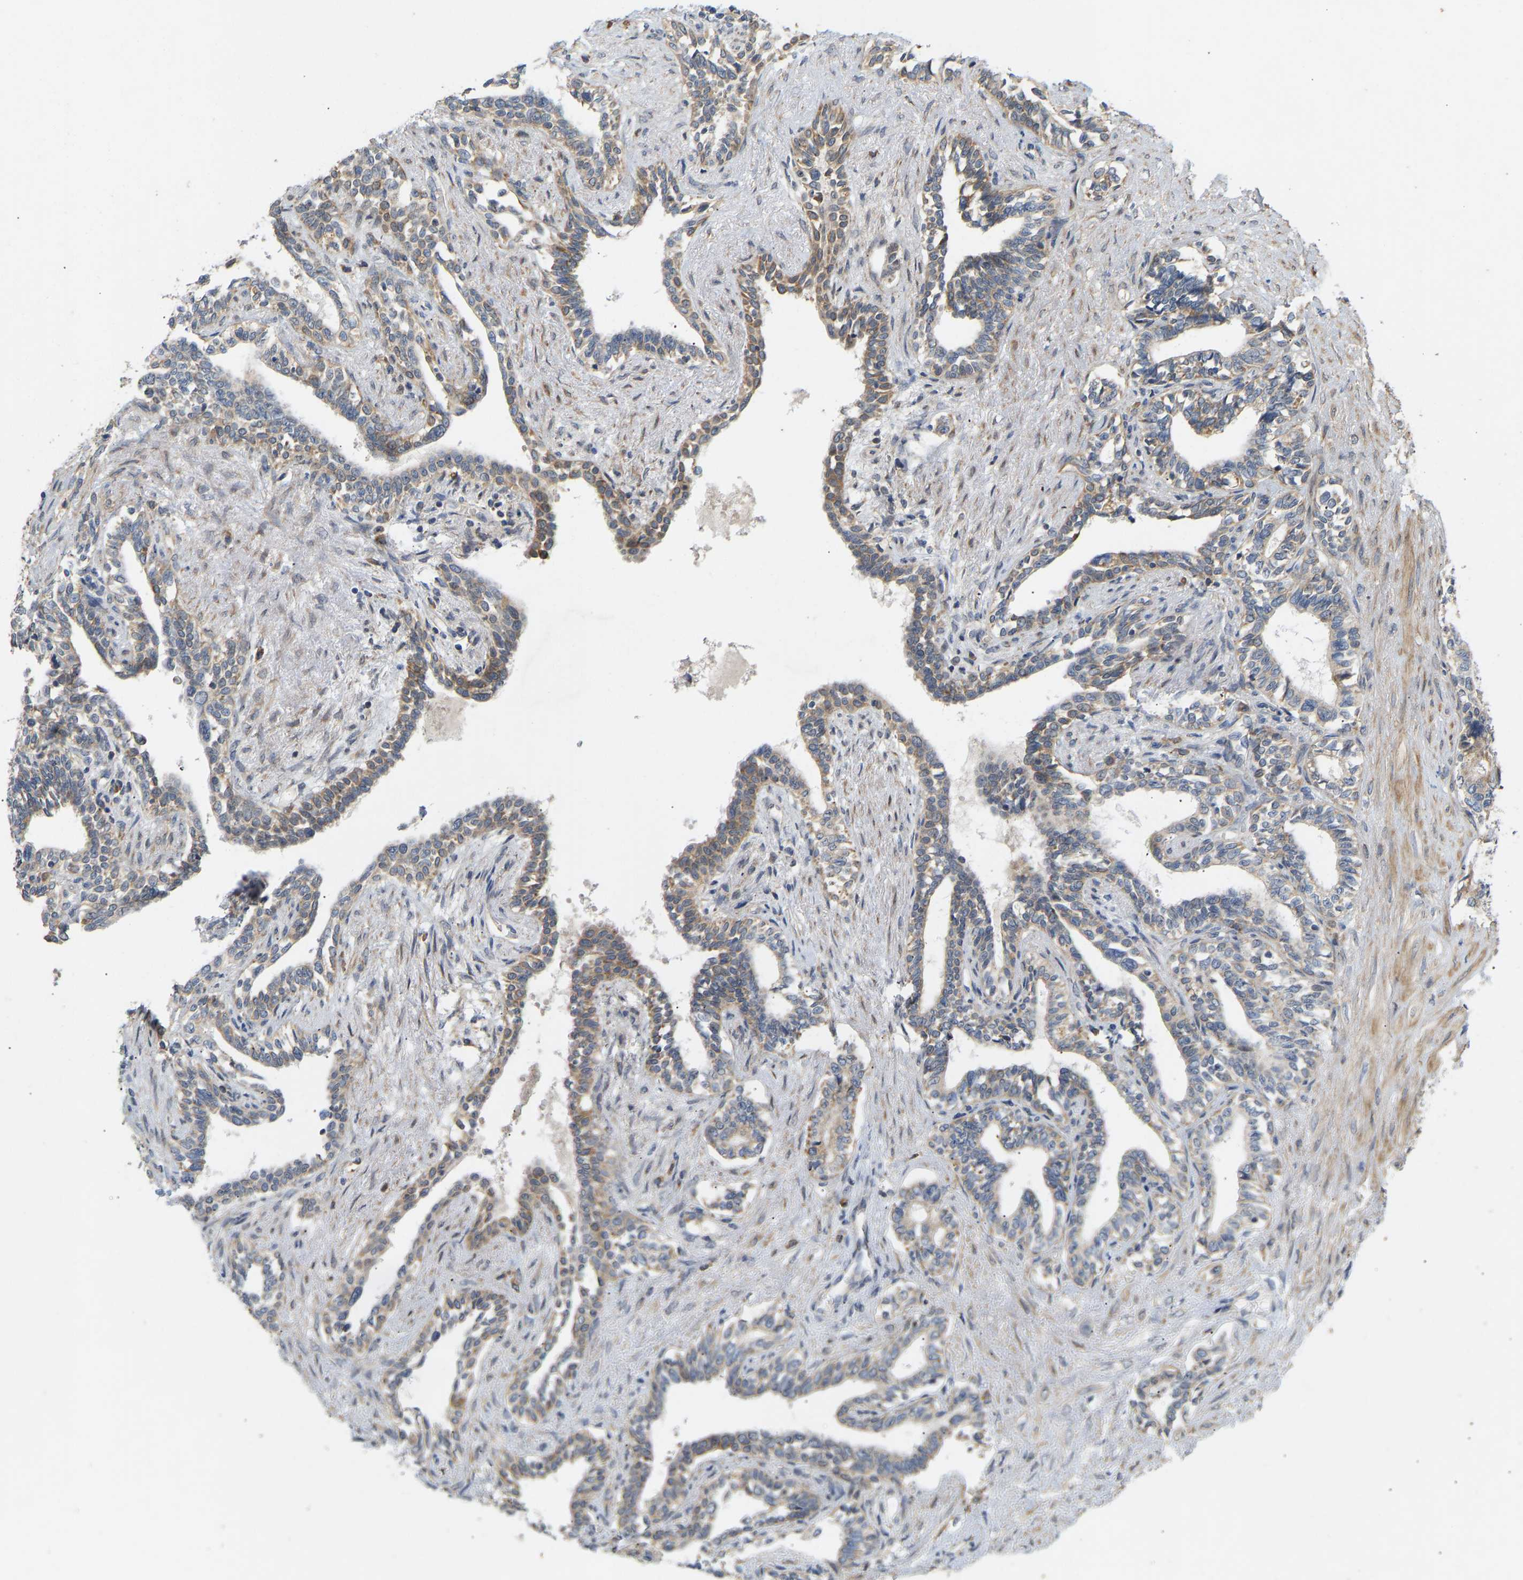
{"staining": {"intensity": "moderate", "quantity": ">75%", "location": "cytoplasmic/membranous"}, "tissue": "seminal vesicle", "cell_type": "Glandular cells", "image_type": "normal", "snomed": [{"axis": "morphology", "description": "Normal tissue, NOS"}, {"axis": "morphology", "description": "Adenocarcinoma, High grade"}, {"axis": "topography", "description": "Prostate"}, {"axis": "topography", "description": "Seminal veicle"}], "caption": "Brown immunohistochemical staining in normal seminal vesicle shows moderate cytoplasmic/membranous expression in approximately >75% of glandular cells.", "gene": "HACD2", "patient": {"sex": "male", "age": 55}}